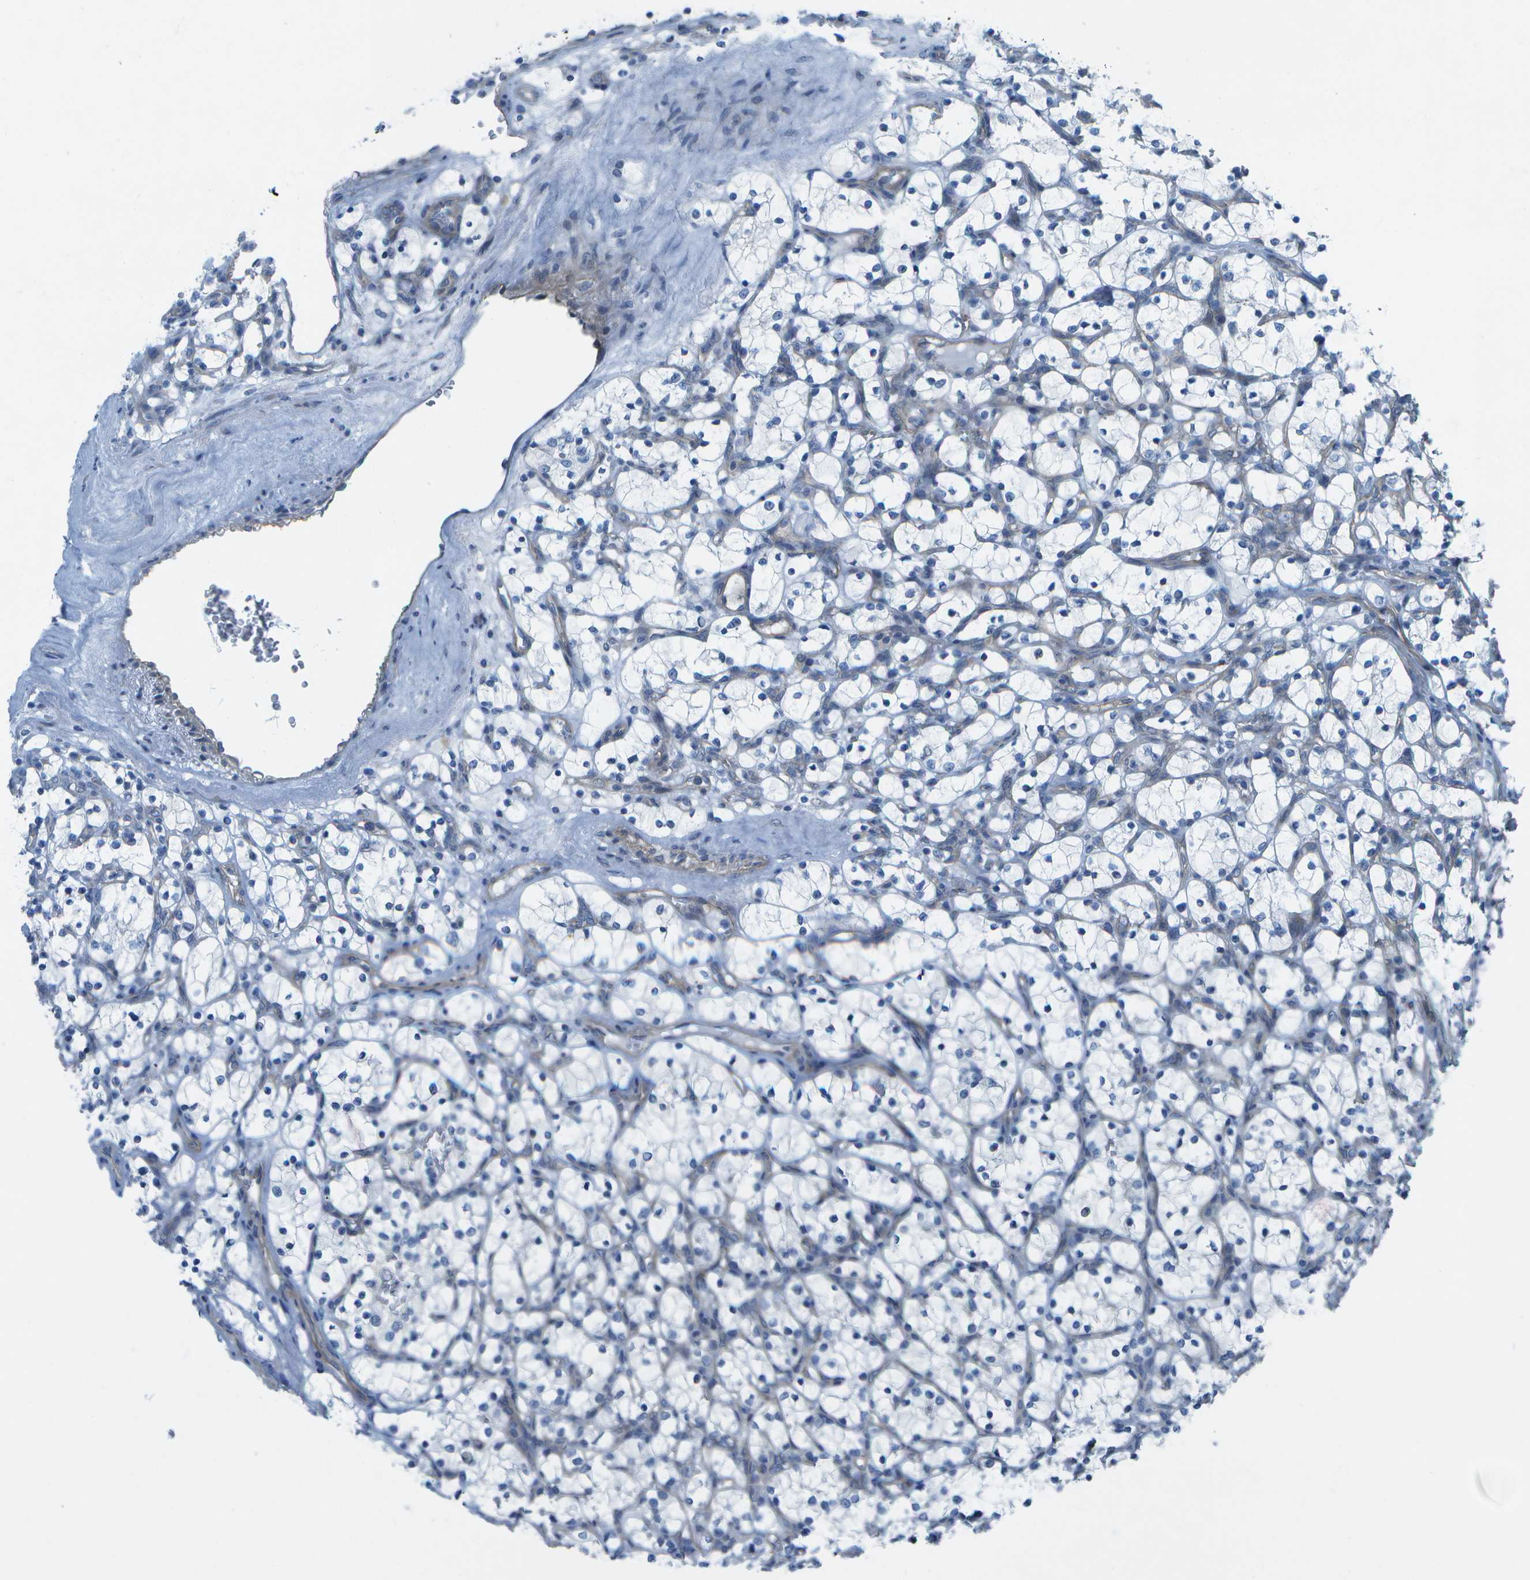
{"staining": {"intensity": "negative", "quantity": "none", "location": "none"}, "tissue": "renal cancer", "cell_type": "Tumor cells", "image_type": "cancer", "snomed": [{"axis": "morphology", "description": "Adenocarcinoma, NOS"}, {"axis": "topography", "description": "Kidney"}], "caption": "This is a micrograph of IHC staining of adenocarcinoma (renal), which shows no expression in tumor cells.", "gene": "SORBS3", "patient": {"sex": "female", "age": 69}}